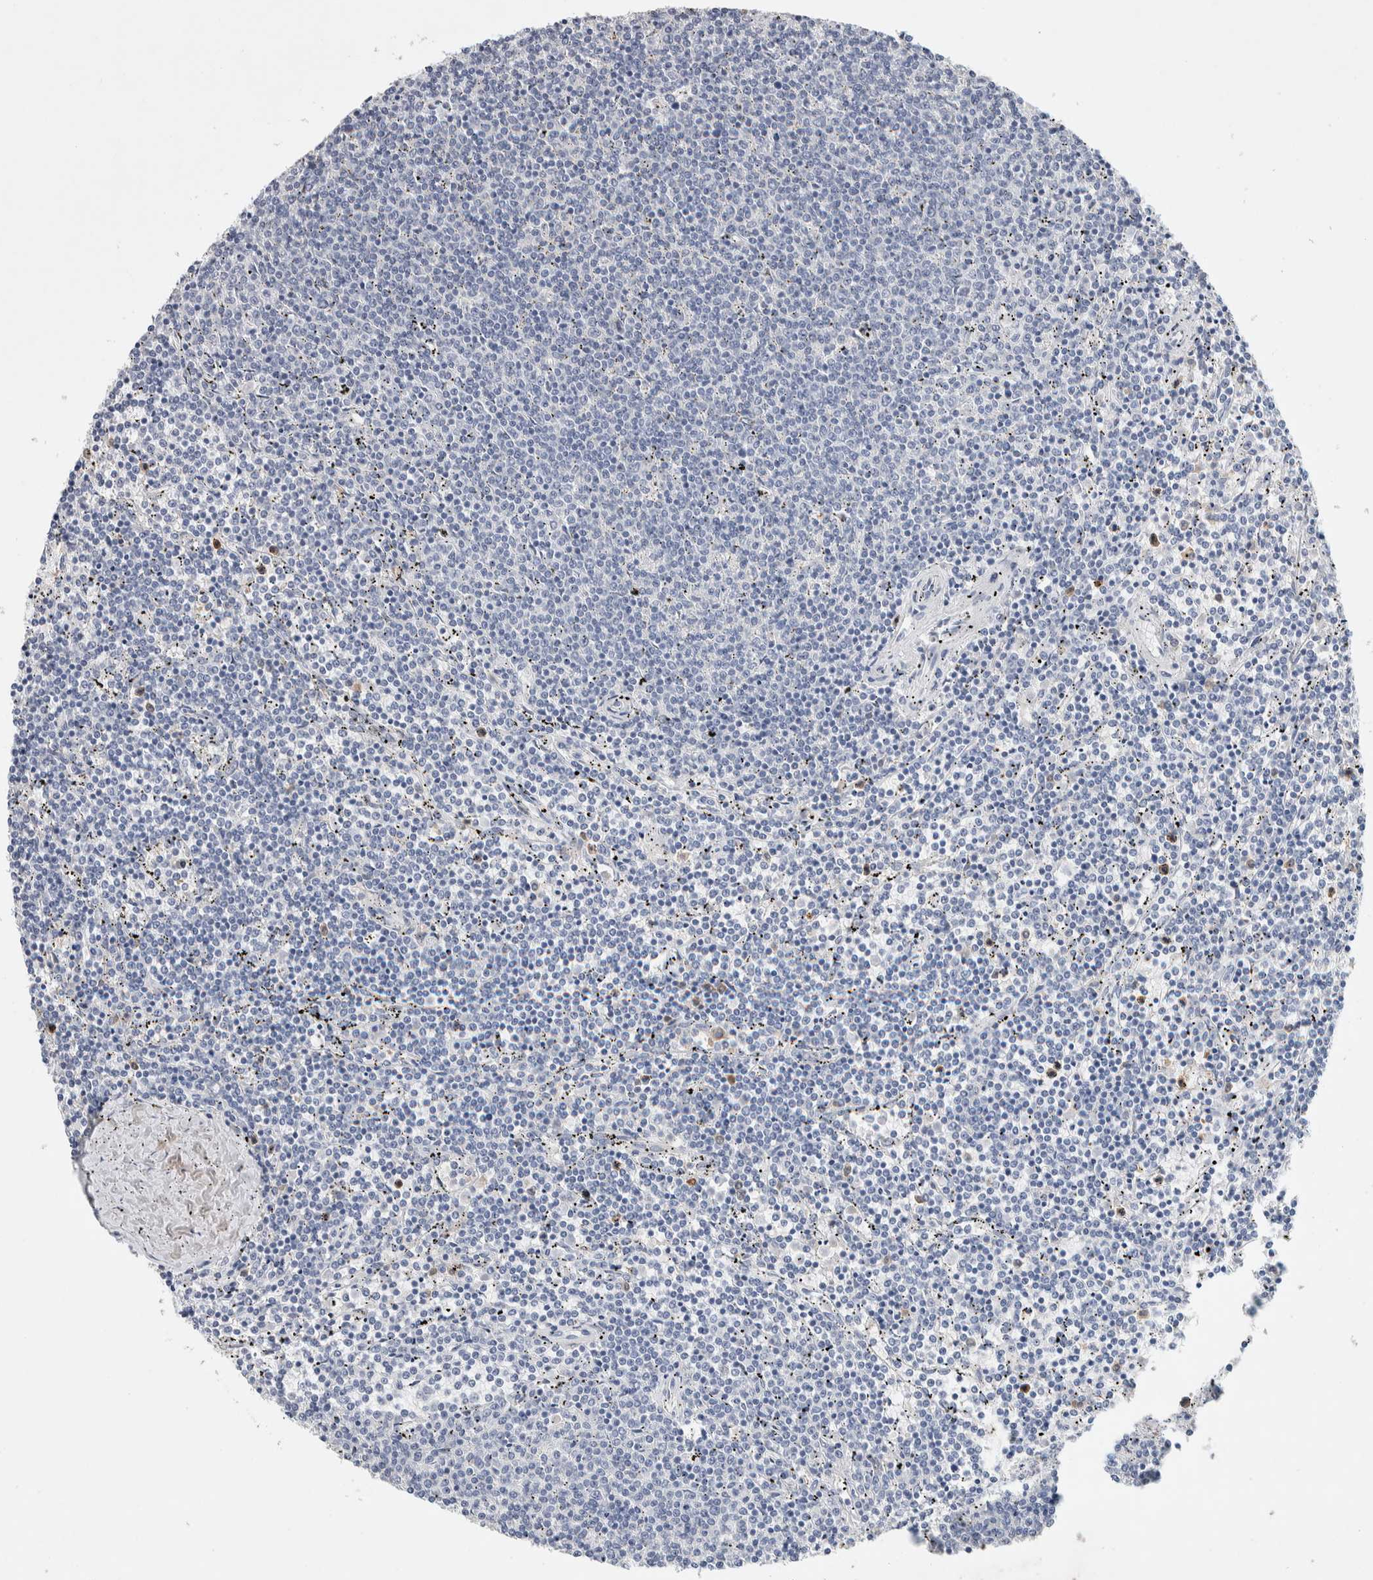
{"staining": {"intensity": "negative", "quantity": "none", "location": "none"}, "tissue": "lymphoma", "cell_type": "Tumor cells", "image_type": "cancer", "snomed": [{"axis": "morphology", "description": "Malignant lymphoma, non-Hodgkin's type, Low grade"}, {"axis": "topography", "description": "Spleen"}], "caption": "Malignant lymphoma, non-Hodgkin's type (low-grade) stained for a protein using immunohistochemistry exhibits no positivity tumor cells.", "gene": "NCF2", "patient": {"sex": "female", "age": 50}}